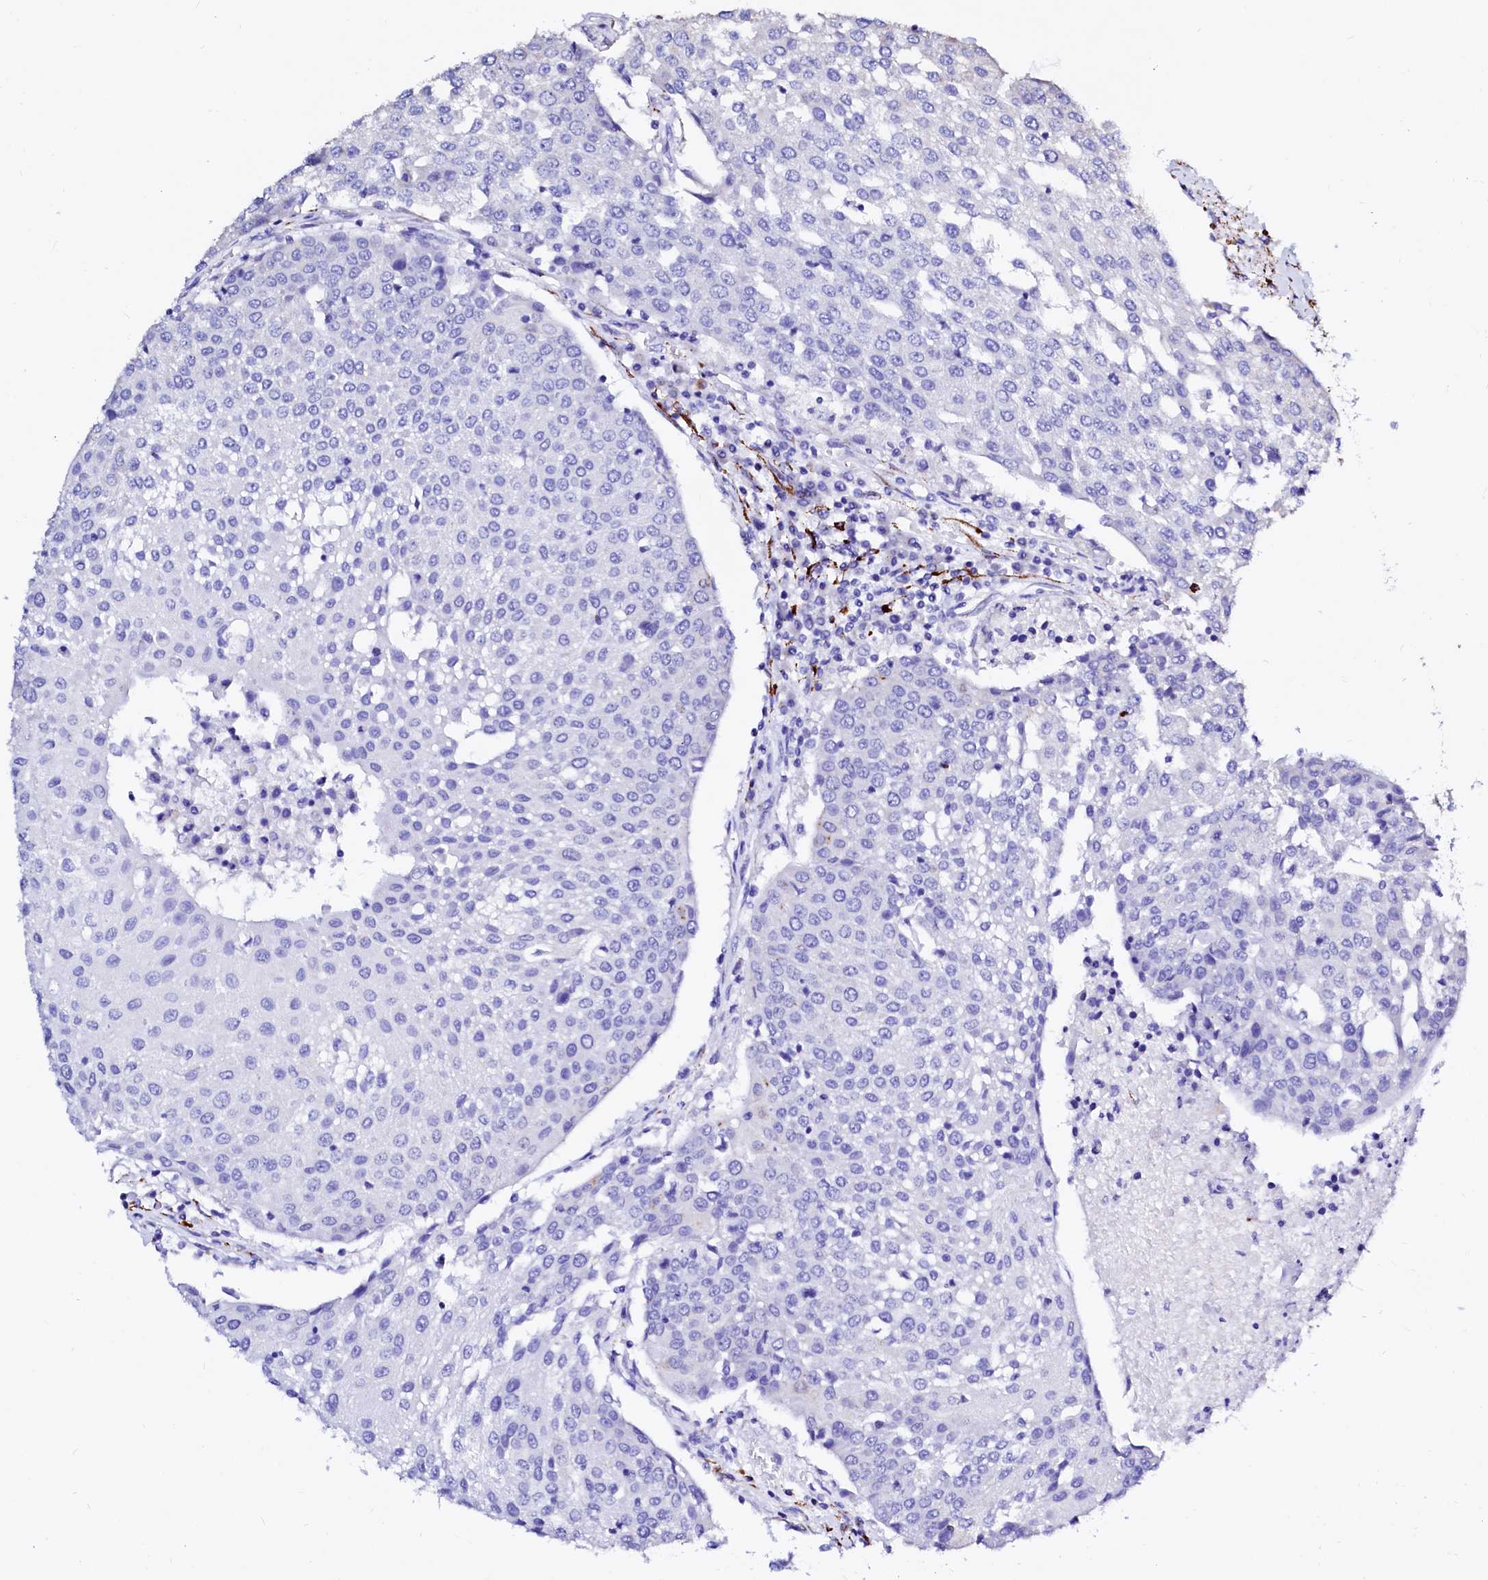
{"staining": {"intensity": "negative", "quantity": "none", "location": "none"}, "tissue": "urothelial cancer", "cell_type": "Tumor cells", "image_type": "cancer", "snomed": [{"axis": "morphology", "description": "Urothelial carcinoma, High grade"}, {"axis": "topography", "description": "Urinary bladder"}], "caption": "A histopathology image of urothelial carcinoma (high-grade) stained for a protein exhibits no brown staining in tumor cells.", "gene": "MAOB", "patient": {"sex": "female", "age": 85}}